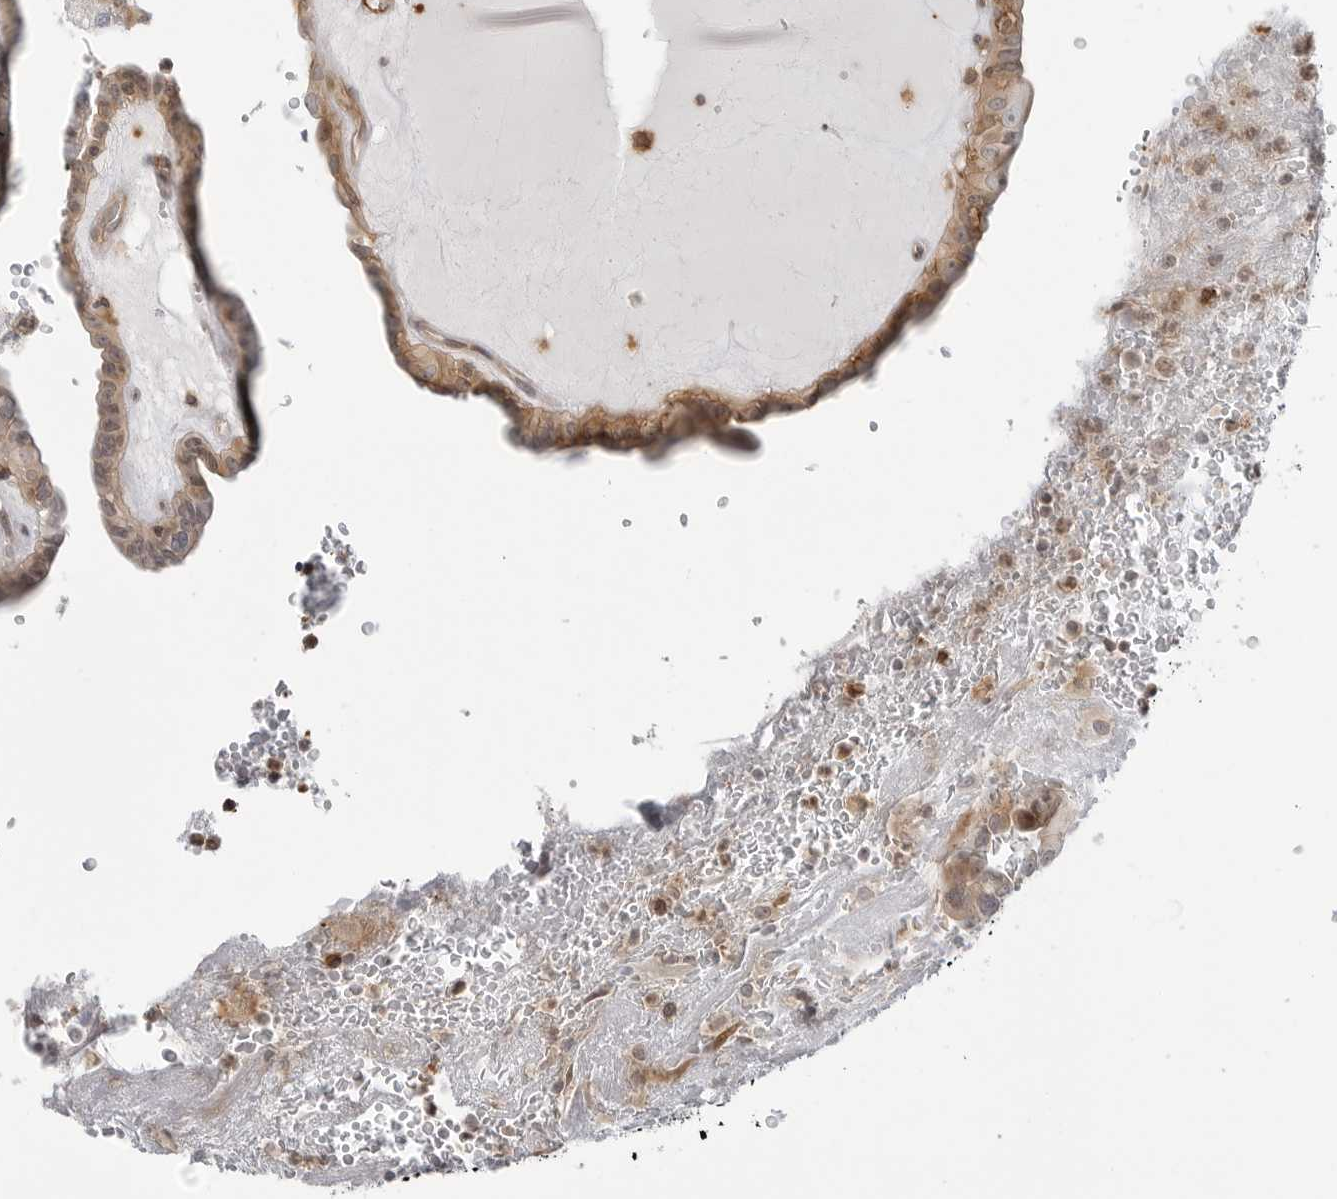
{"staining": {"intensity": "moderate", "quantity": ">75%", "location": "cytoplasmic/membranous"}, "tissue": "thyroid cancer", "cell_type": "Tumor cells", "image_type": "cancer", "snomed": [{"axis": "morphology", "description": "Papillary adenocarcinoma, NOS"}, {"axis": "topography", "description": "Thyroid gland"}], "caption": "A brown stain labels moderate cytoplasmic/membranous expression of a protein in thyroid cancer (papillary adenocarcinoma) tumor cells.", "gene": "STXBP3", "patient": {"sex": "male", "age": 77}}